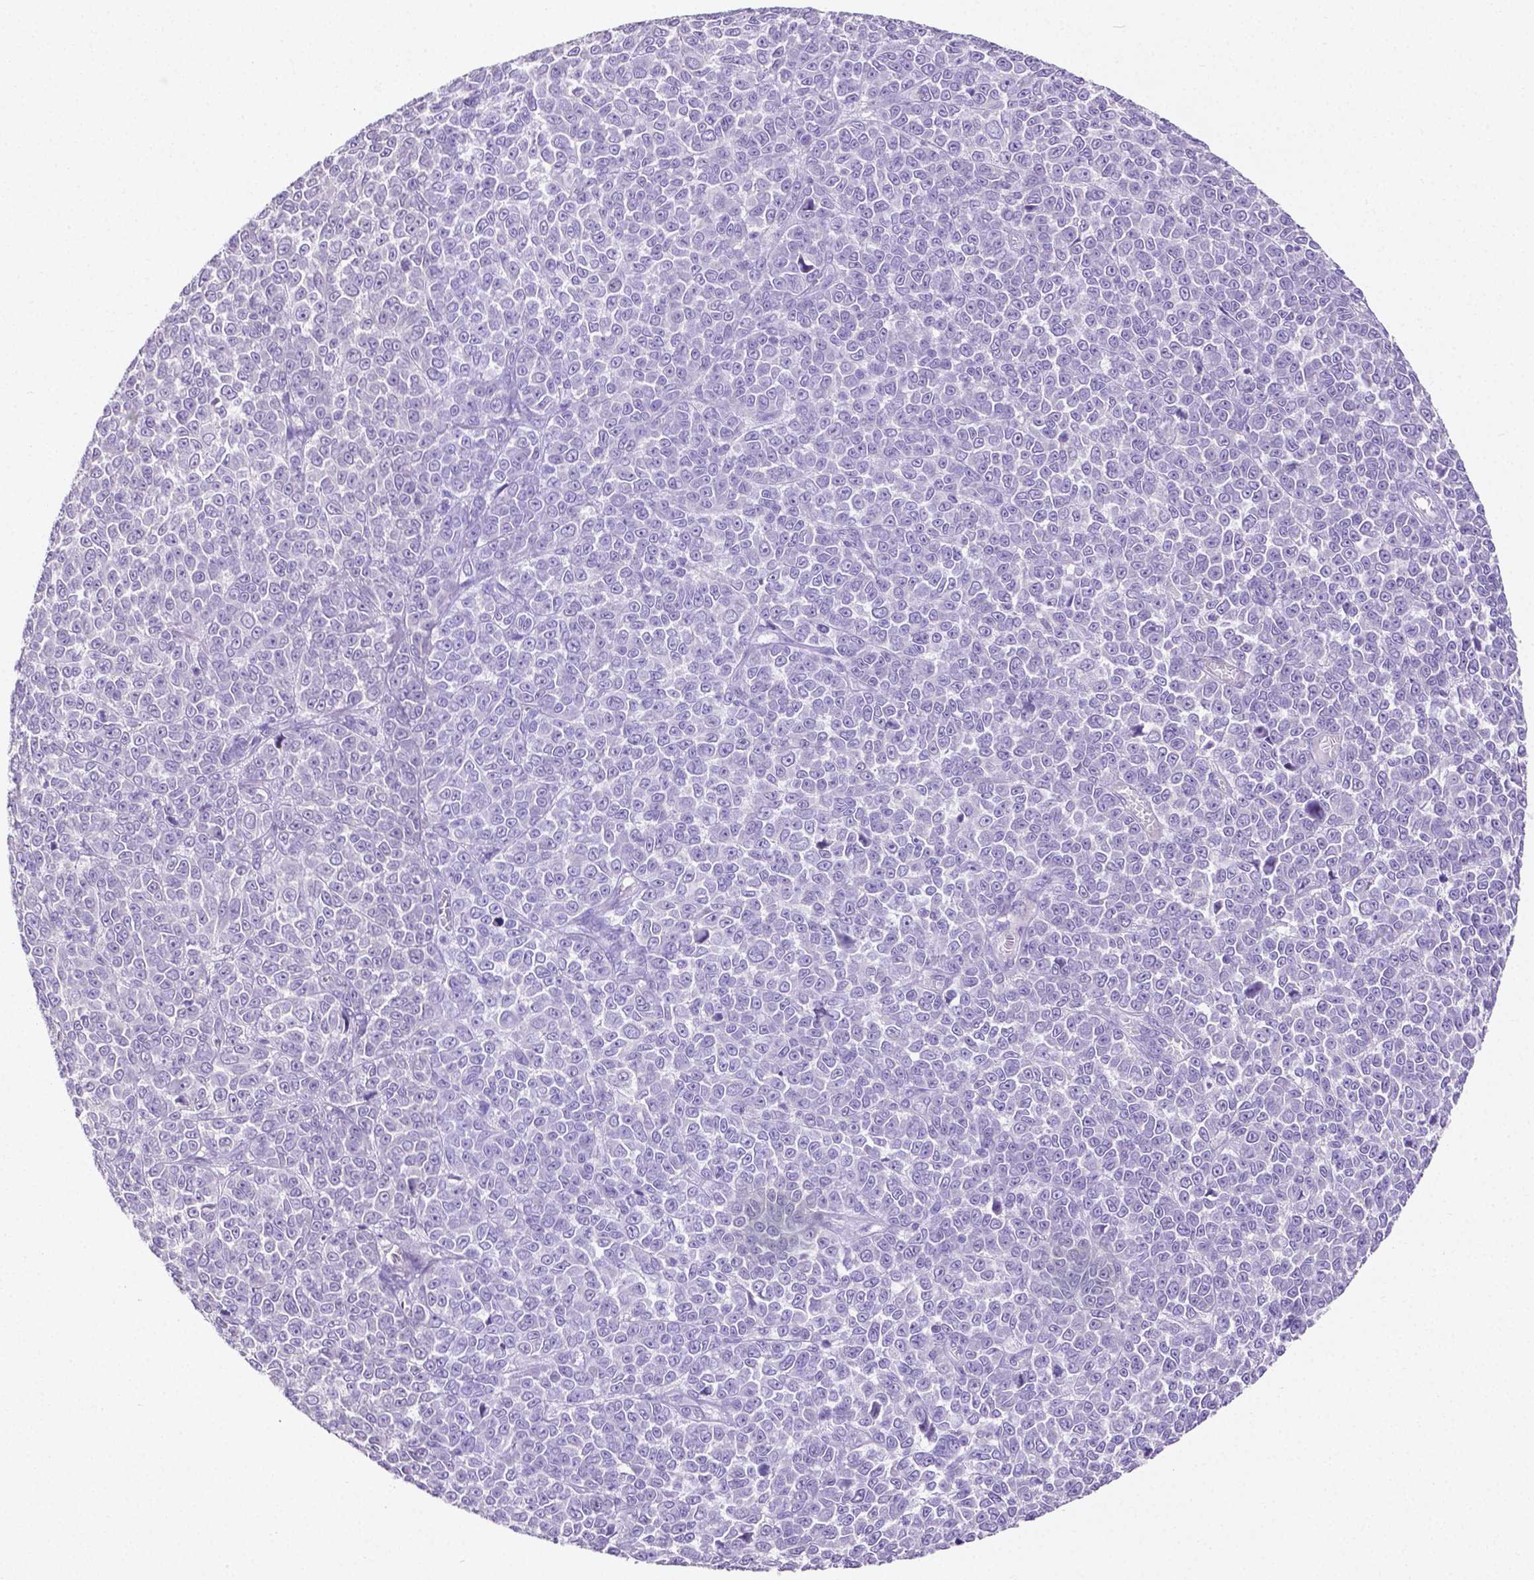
{"staining": {"intensity": "negative", "quantity": "none", "location": "none"}, "tissue": "melanoma", "cell_type": "Tumor cells", "image_type": "cancer", "snomed": [{"axis": "morphology", "description": "Malignant melanoma, NOS"}, {"axis": "topography", "description": "Skin"}], "caption": "A high-resolution micrograph shows IHC staining of malignant melanoma, which exhibits no significant positivity in tumor cells.", "gene": "SLC22A2", "patient": {"sex": "female", "age": 95}}